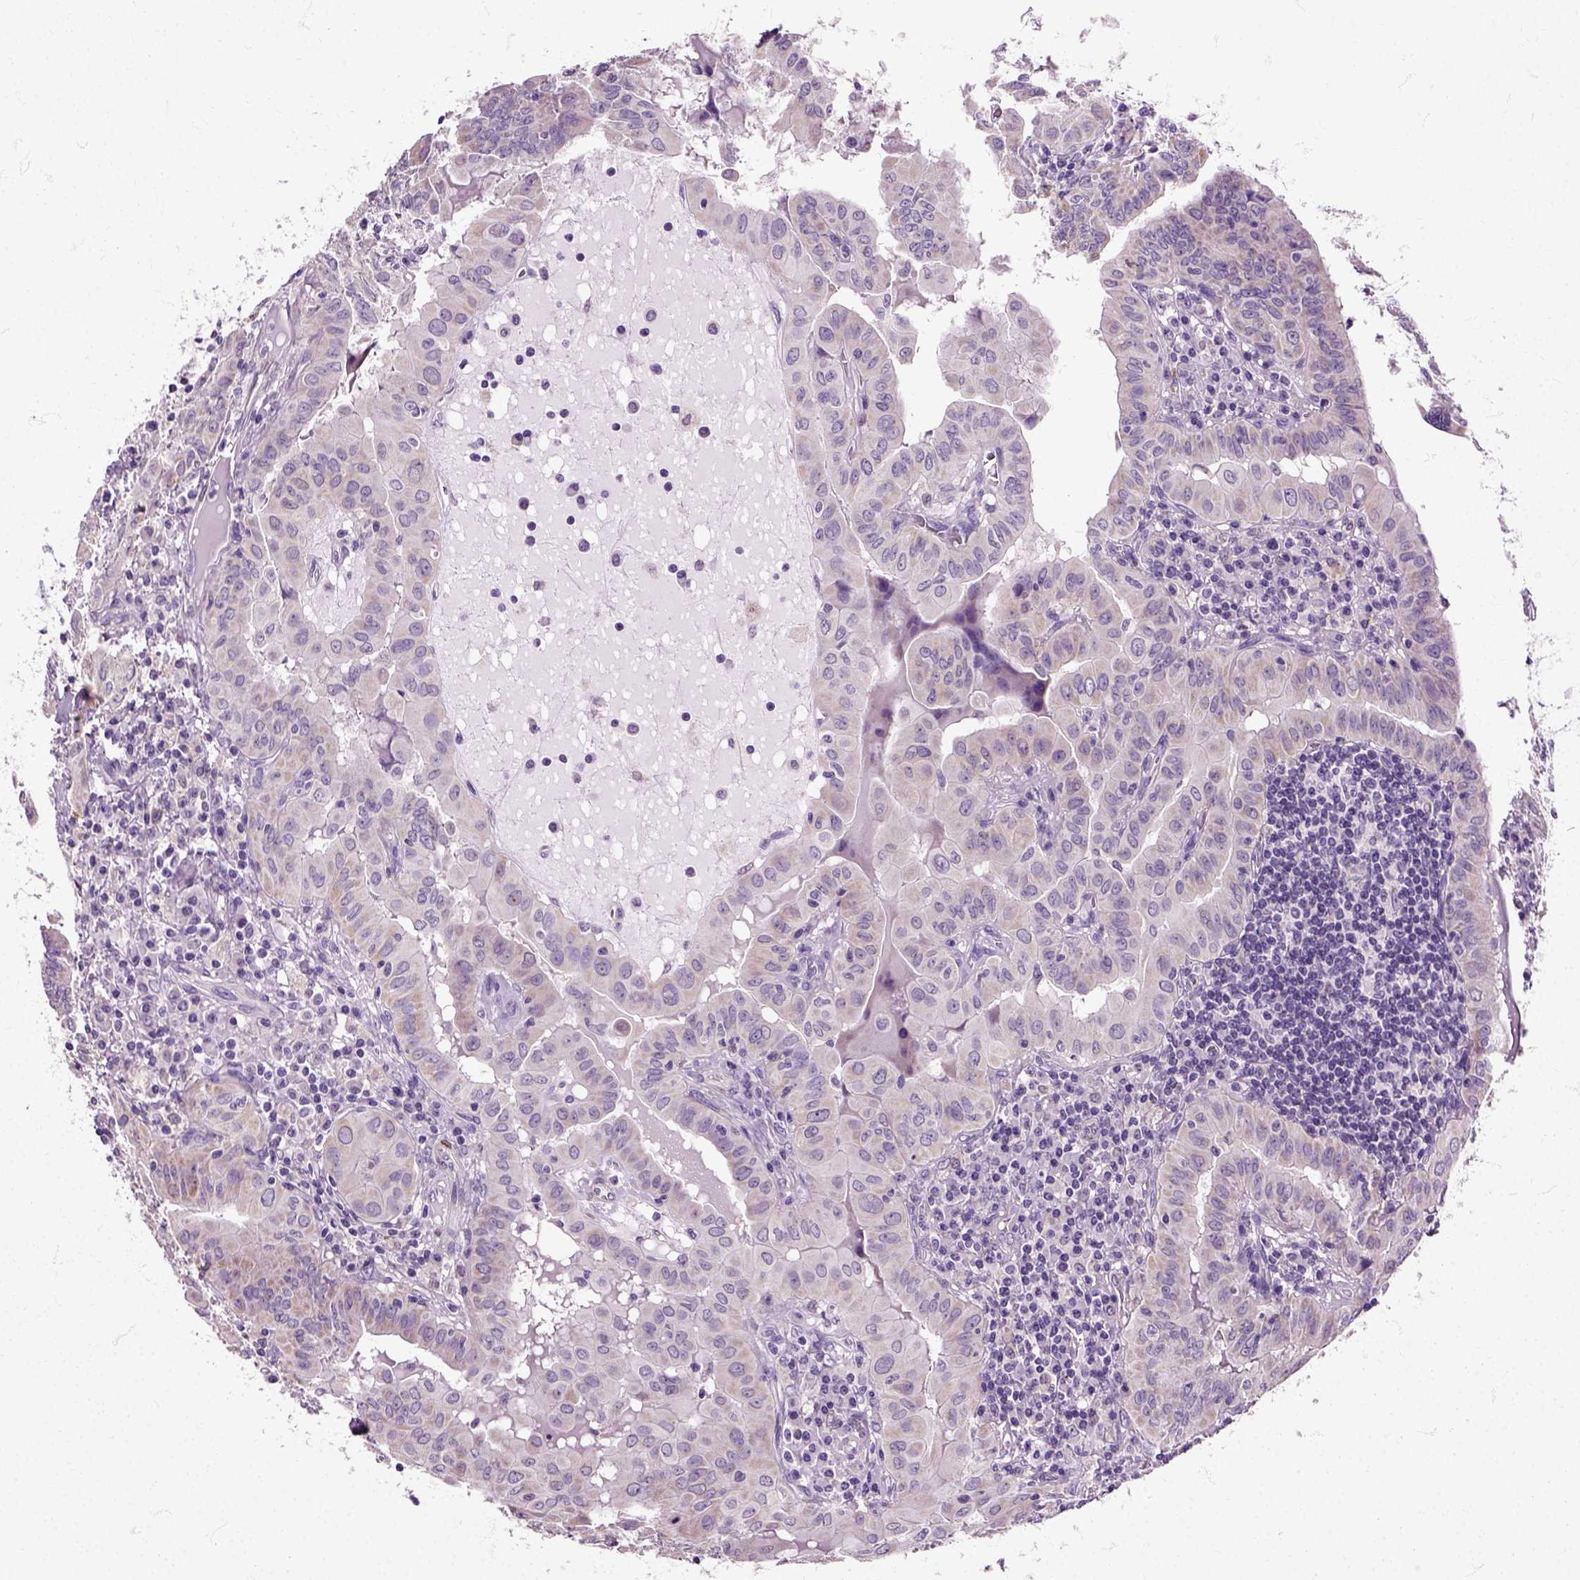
{"staining": {"intensity": "weak", "quantity": "25%-75%", "location": "cytoplasmic/membranous"}, "tissue": "thyroid cancer", "cell_type": "Tumor cells", "image_type": "cancer", "snomed": [{"axis": "morphology", "description": "Papillary adenocarcinoma, NOS"}, {"axis": "topography", "description": "Thyroid gland"}], "caption": "Immunohistochemistry (IHC) micrograph of thyroid cancer stained for a protein (brown), which displays low levels of weak cytoplasmic/membranous expression in approximately 25%-75% of tumor cells.", "gene": "HSPA2", "patient": {"sex": "female", "age": 37}}